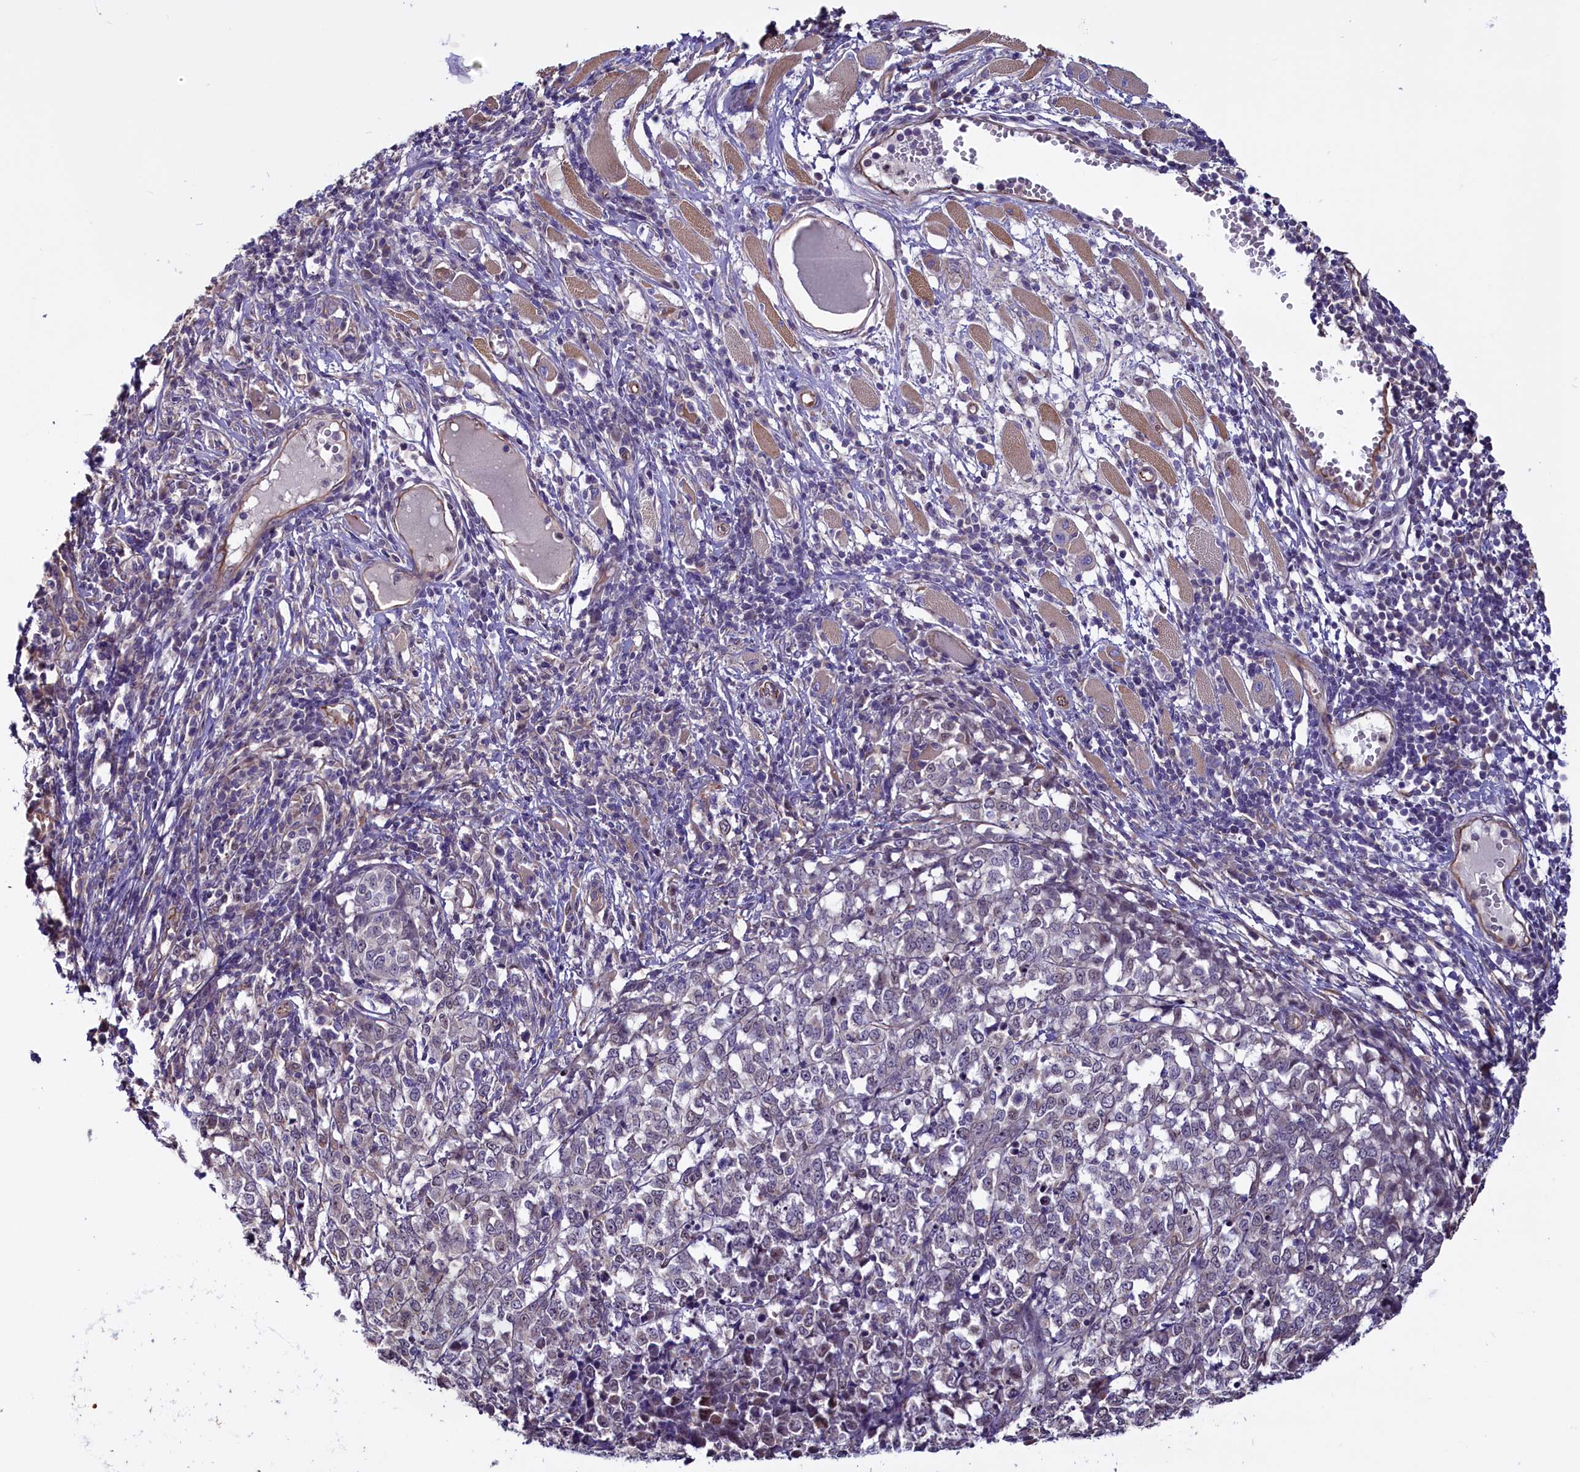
{"staining": {"intensity": "weak", "quantity": "<25%", "location": "cytoplasmic/membranous,nuclear"}, "tissue": "melanoma", "cell_type": "Tumor cells", "image_type": "cancer", "snomed": [{"axis": "morphology", "description": "Malignant melanoma, NOS"}, {"axis": "topography", "description": "Skin"}], "caption": "IHC micrograph of neoplastic tissue: human melanoma stained with DAB shows no significant protein staining in tumor cells. (DAB IHC, high magnification).", "gene": "PDILT", "patient": {"sex": "female", "age": 72}}